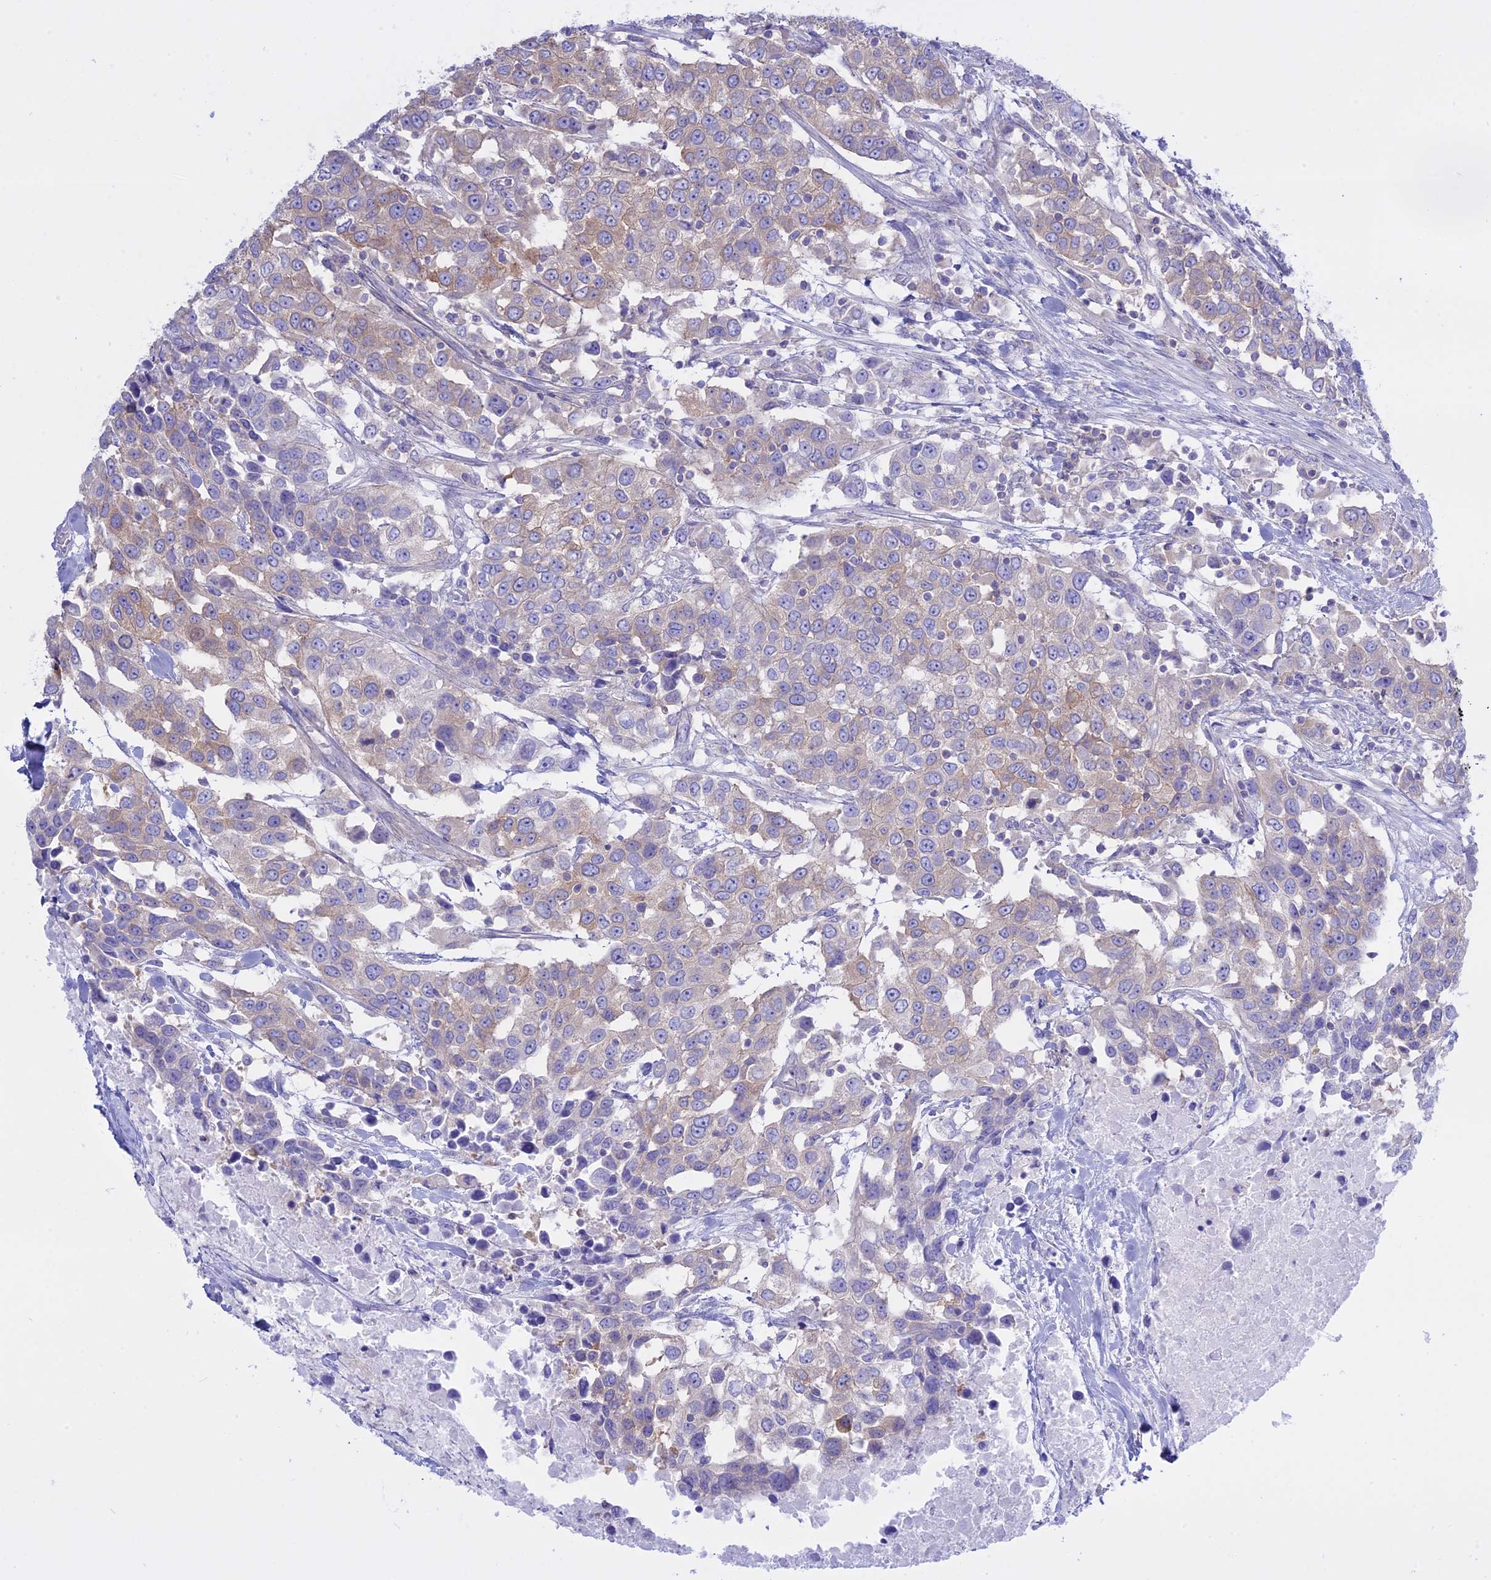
{"staining": {"intensity": "weak", "quantity": "<25%", "location": "cytoplasmic/membranous"}, "tissue": "urothelial cancer", "cell_type": "Tumor cells", "image_type": "cancer", "snomed": [{"axis": "morphology", "description": "Urothelial carcinoma, High grade"}, {"axis": "topography", "description": "Urinary bladder"}], "caption": "Immunohistochemistry image of neoplastic tissue: urothelial cancer stained with DAB (3,3'-diaminobenzidine) exhibits no significant protein positivity in tumor cells.", "gene": "AHCYL1", "patient": {"sex": "female", "age": 80}}